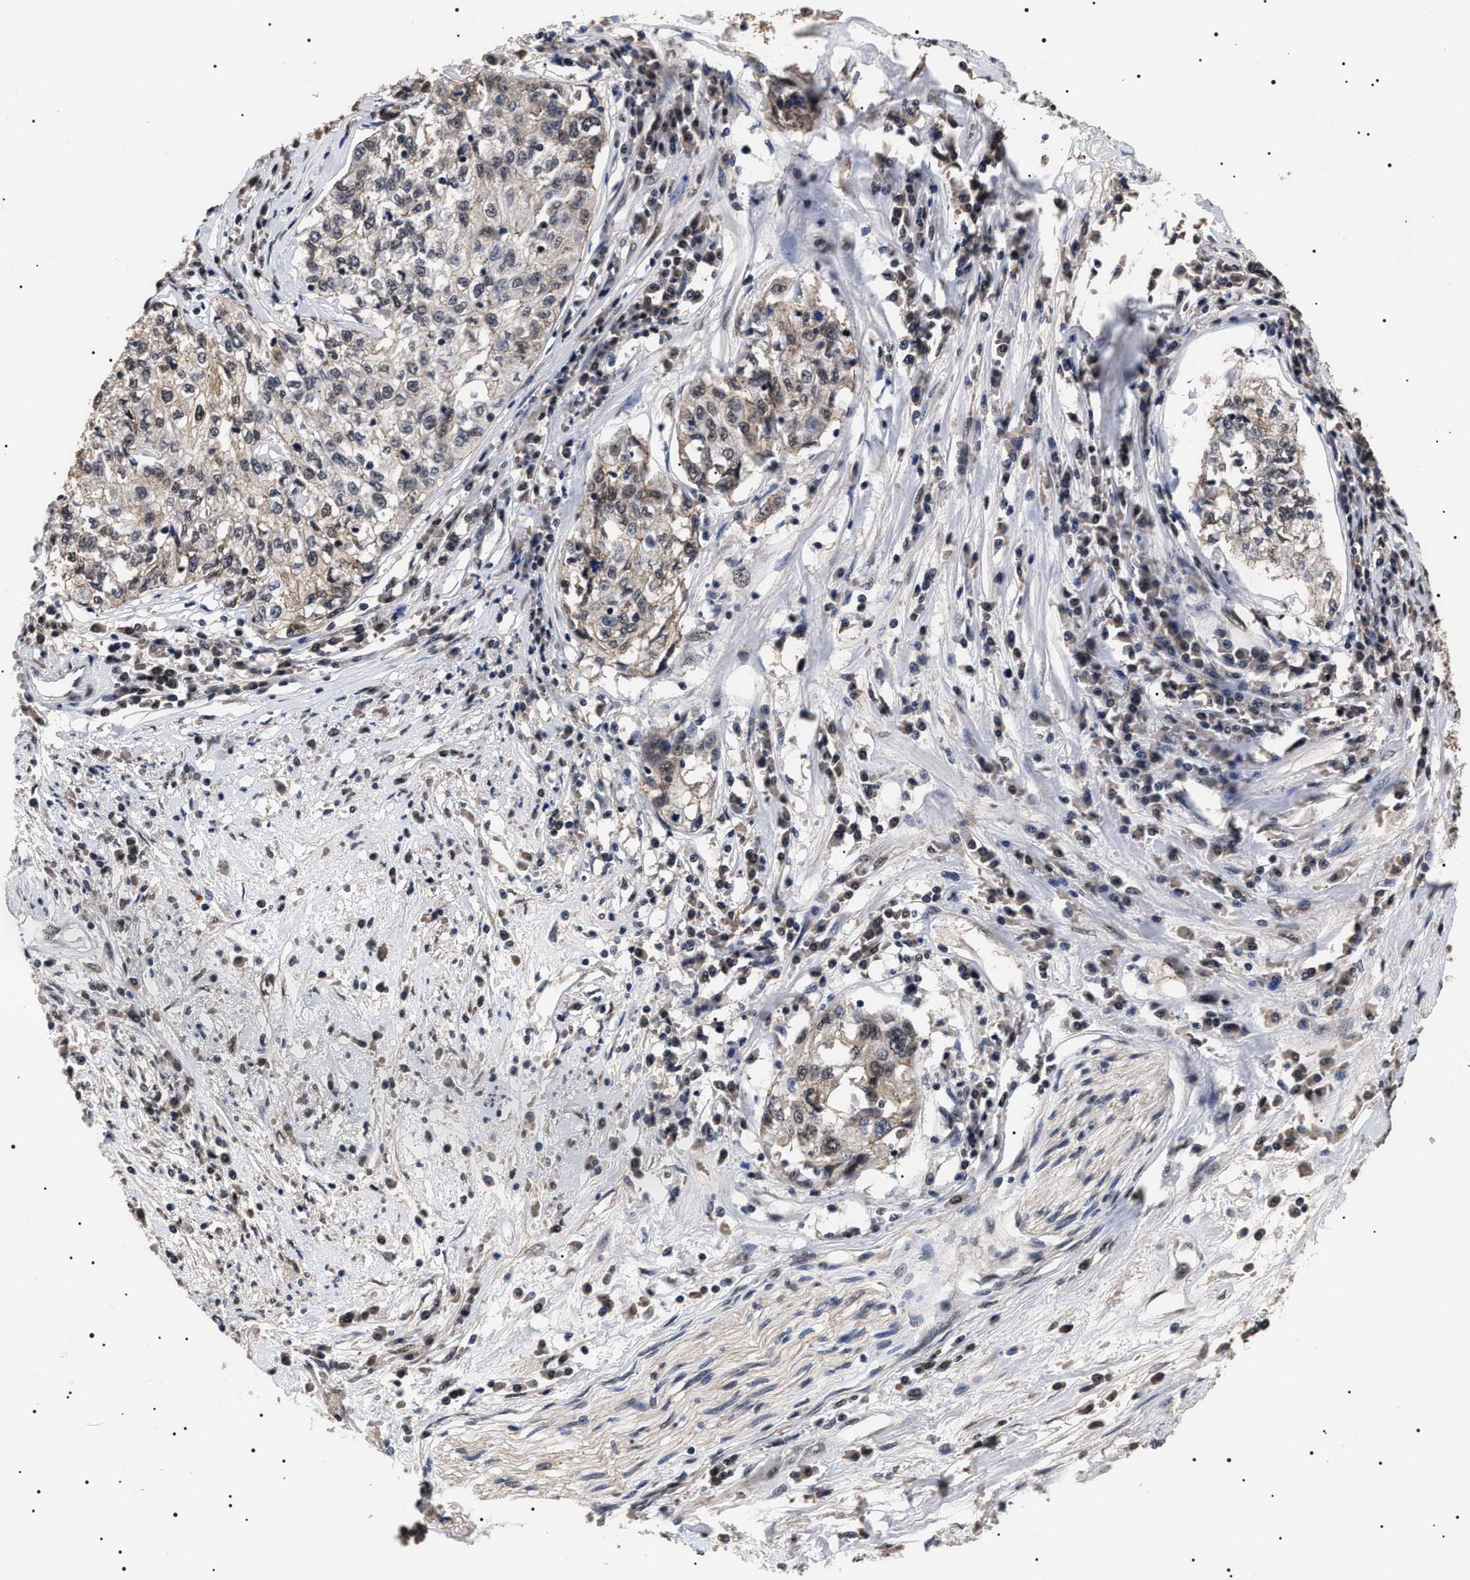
{"staining": {"intensity": "weak", "quantity": "25%-75%", "location": "cytoplasmic/membranous"}, "tissue": "cervical cancer", "cell_type": "Tumor cells", "image_type": "cancer", "snomed": [{"axis": "morphology", "description": "Squamous cell carcinoma, NOS"}, {"axis": "topography", "description": "Cervix"}], "caption": "The immunohistochemical stain shows weak cytoplasmic/membranous staining in tumor cells of cervical squamous cell carcinoma tissue.", "gene": "CAAP1", "patient": {"sex": "female", "age": 57}}